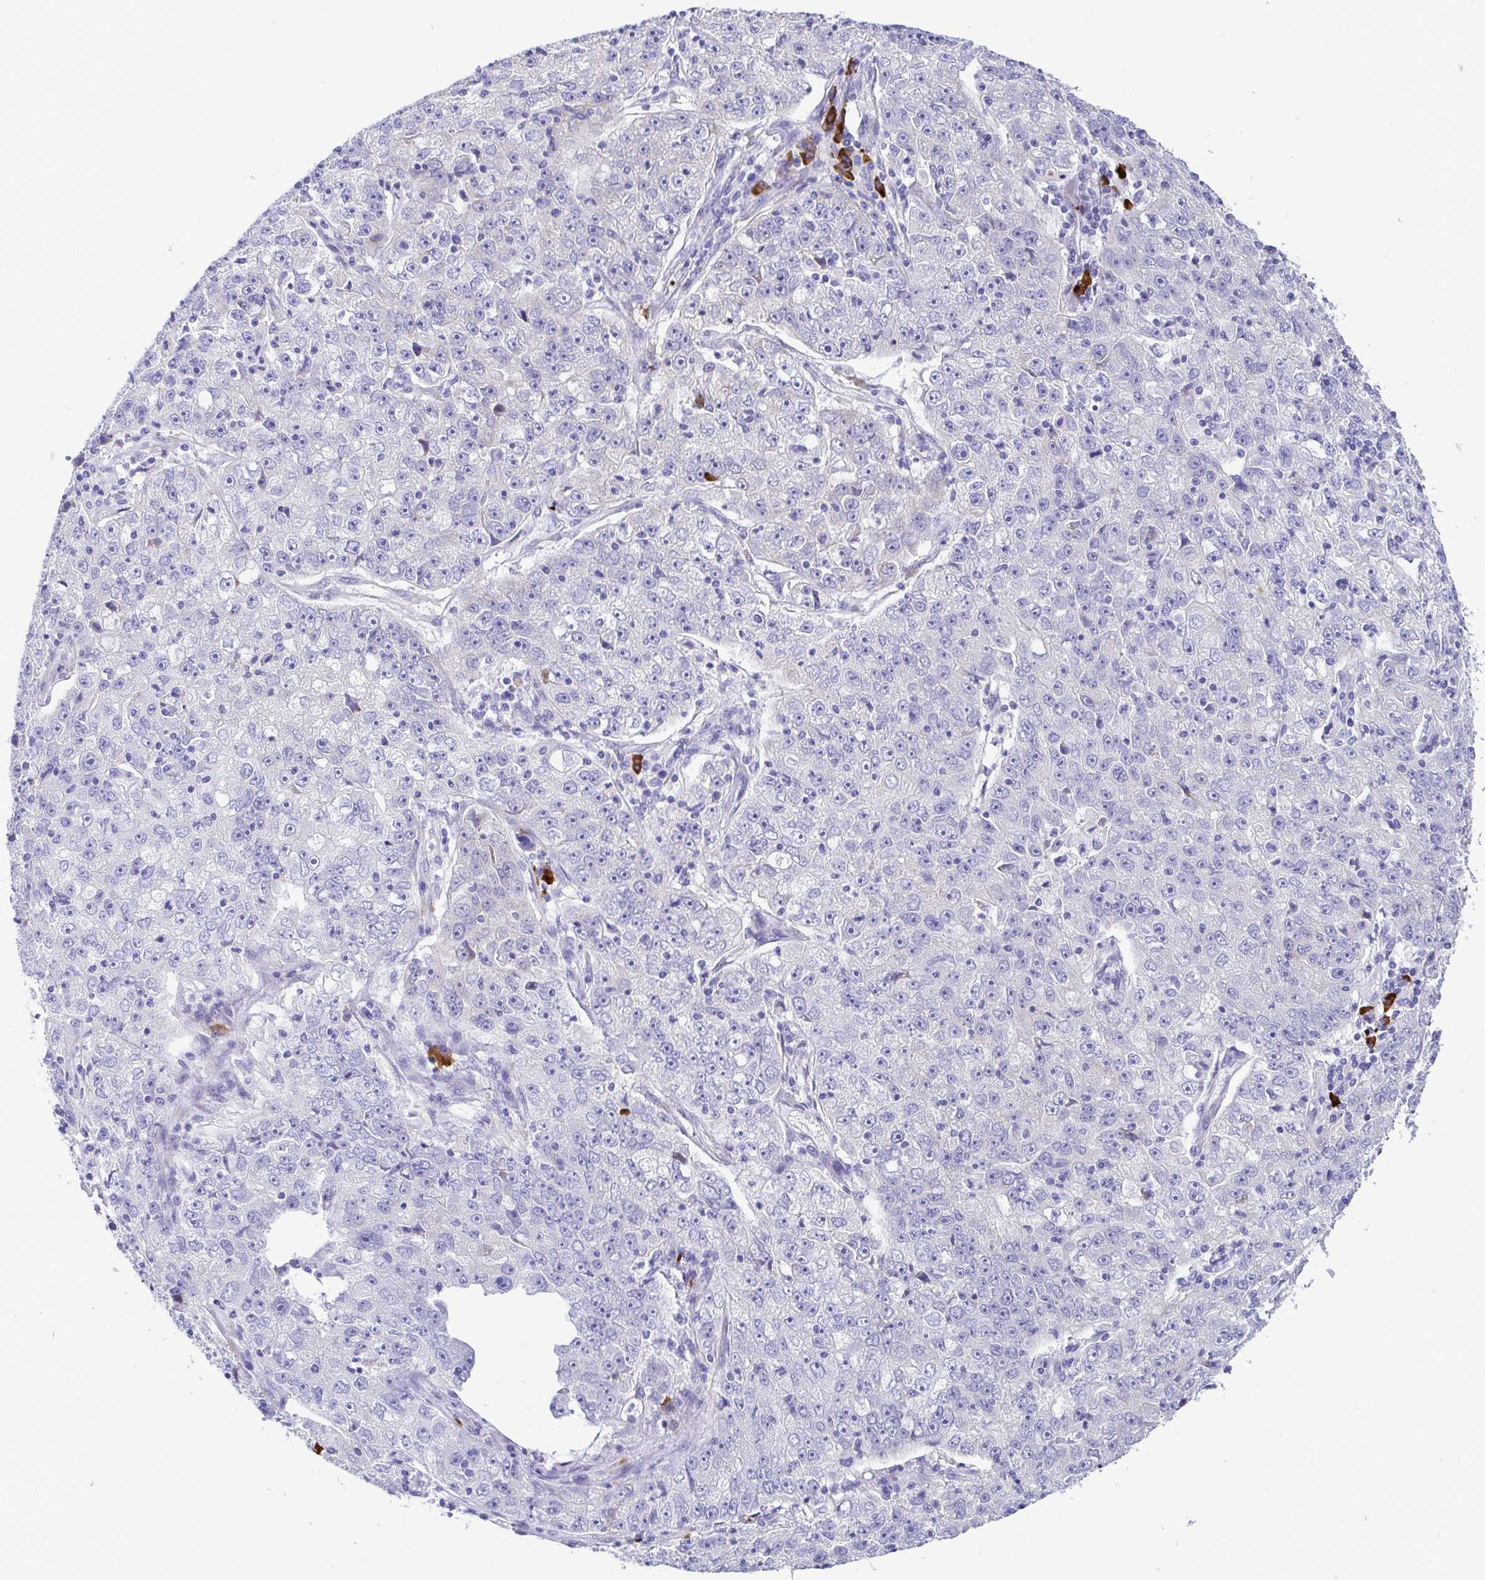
{"staining": {"intensity": "negative", "quantity": "none", "location": "none"}, "tissue": "lung cancer", "cell_type": "Tumor cells", "image_type": "cancer", "snomed": [{"axis": "morphology", "description": "Normal morphology"}, {"axis": "morphology", "description": "Adenocarcinoma, NOS"}, {"axis": "topography", "description": "Lymph node"}, {"axis": "topography", "description": "Lung"}], "caption": "High power microscopy photomicrograph of an immunohistochemistry (IHC) image of lung cancer (adenocarcinoma), revealing no significant positivity in tumor cells. (Stains: DAB immunohistochemistry (IHC) with hematoxylin counter stain, Microscopy: brightfield microscopy at high magnification).", "gene": "CCDC62", "patient": {"sex": "female", "age": 57}}